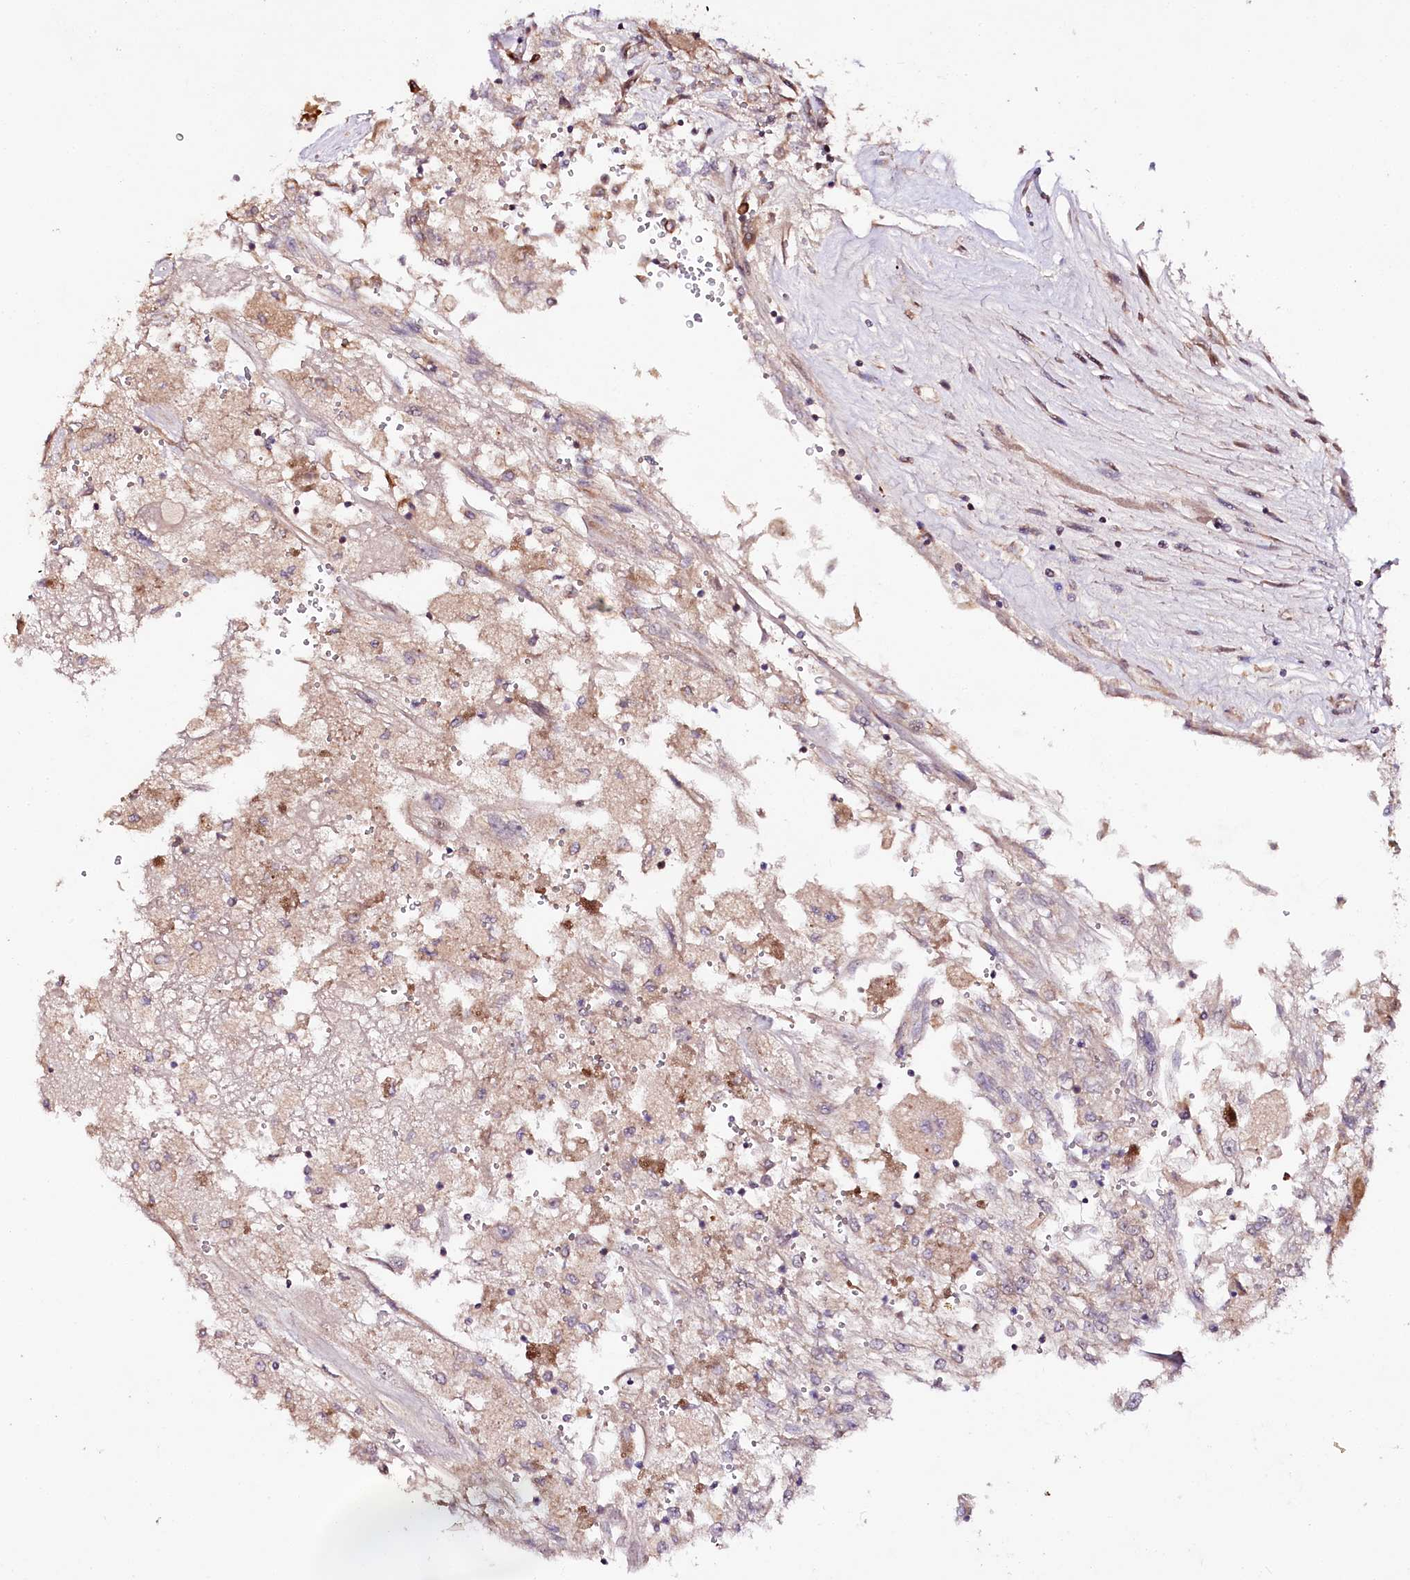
{"staining": {"intensity": "moderate", "quantity": "<25%", "location": "cytoplasmic/membranous"}, "tissue": "renal cancer", "cell_type": "Tumor cells", "image_type": "cancer", "snomed": [{"axis": "morphology", "description": "Adenocarcinoma, NOS"}, {"axis": "topography", "description": "Kidney"}], "caption": "Protein staining by immunohistochemistry demonstrates moderate cytoplasmic/membranous staining in about <25% of tumor cells in renal cancer (adenocarcinoma). Using DAB (brown) and hematoxylin (blue) stains, captured at high magnification using brightfield microscopy.", "gene": "DMP1", "patient": {"sex": "female", "age": 52}}